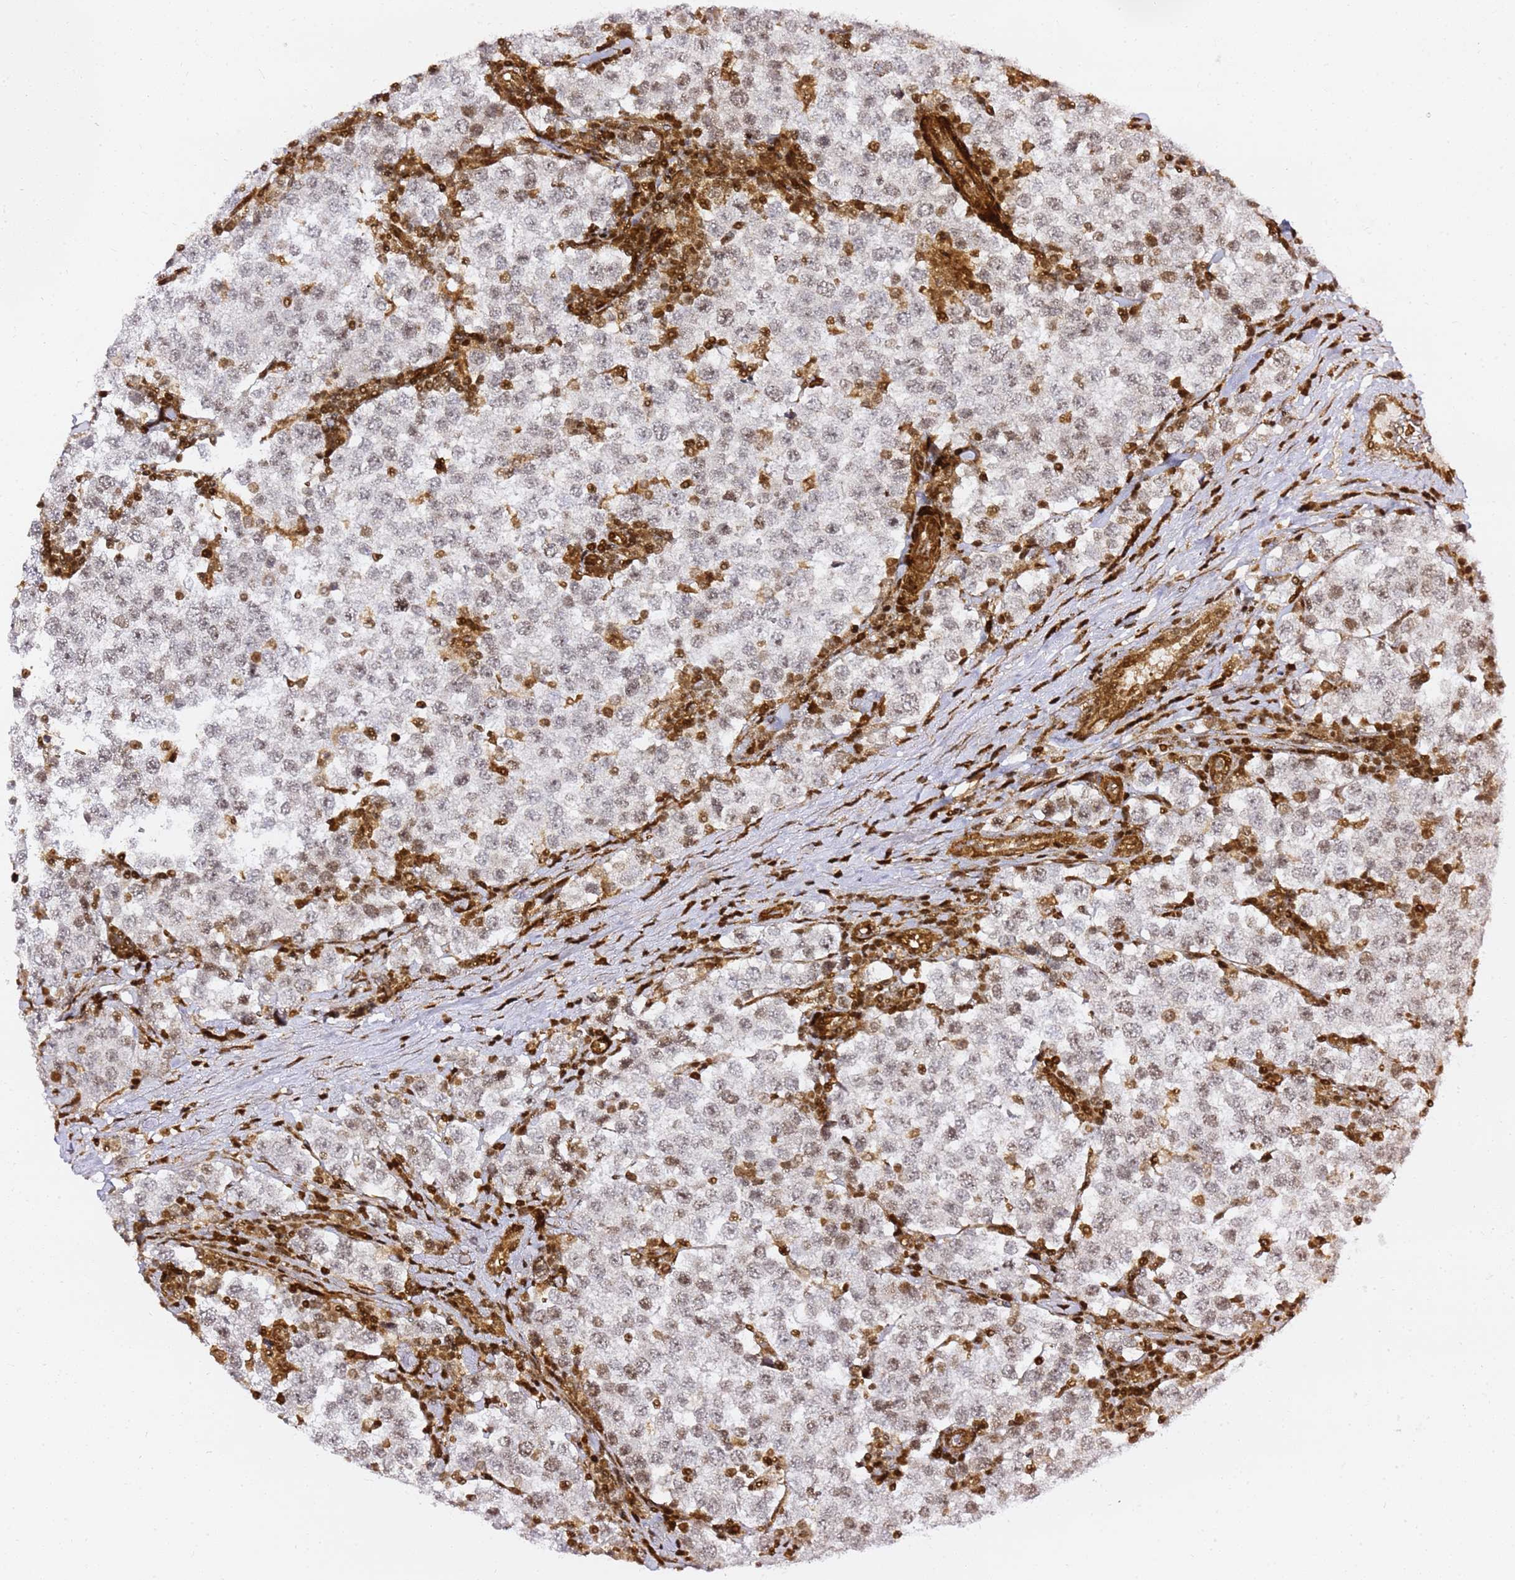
{"staining": {"intensity": "weak", "quantity": "25%-75%", "location": "nuclear"}, "tissue": "testis cancer", "cell_type": "Tumor cells", "image_type": "cancer", "snomed": [{"axis": "morphology", "description": "Seminoma, NOS"}, {"axis": "topography", "description": "Testis"}], "caption": "The immunohistochemical stain shows weak nuclear staining in tumor cells of seminoma (testis) tissue.", "gene": "GBP2", "patient": {"sex": "male", "age": 34}}